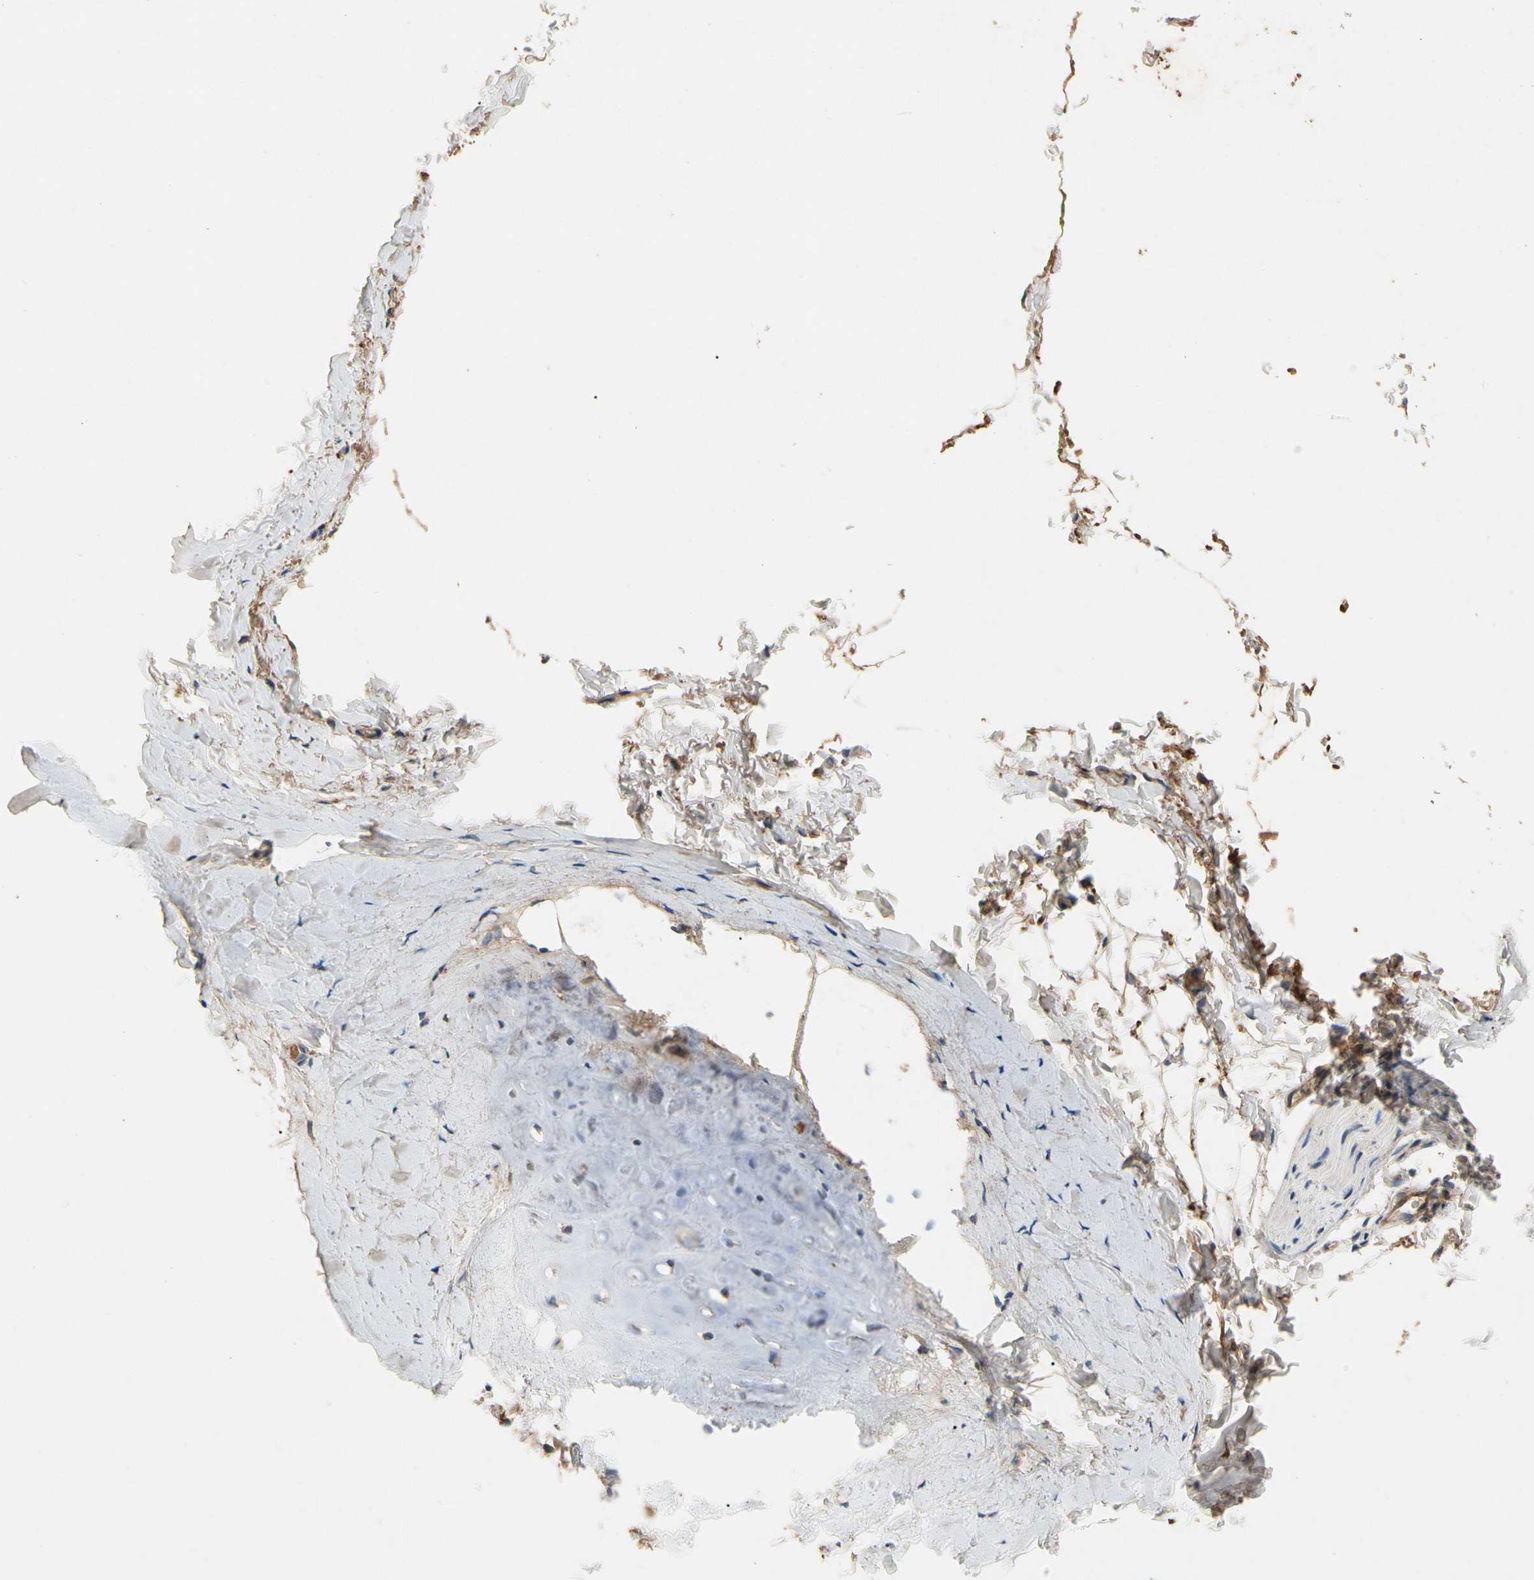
{"staining": {"intensity": "weak", "quantity": ">75%", "location": "cytoplasmic/membranous"}, "tissue": "adipose tissue", "cell_type": "Adipocytes", "image_type": "normal", "snomed": [{"axis": "morphology", "description": "Normal tissue, NOS"}, {"axis": "topography", "description": "Cartilage tissue"}, {"axis": "topography", "description": "Bronchus"}], "caption": "This micrograph displays normal adipose tissue stained with immunohistochemistry (IHC) to label a protein in brown. The cytoplasmic/membranous of adipocytes show weak positivity for the protein. Nuclei are counter-stained blue.", "gene": "CRTAC1", "patient": {"sex": "female", "age": 73}}